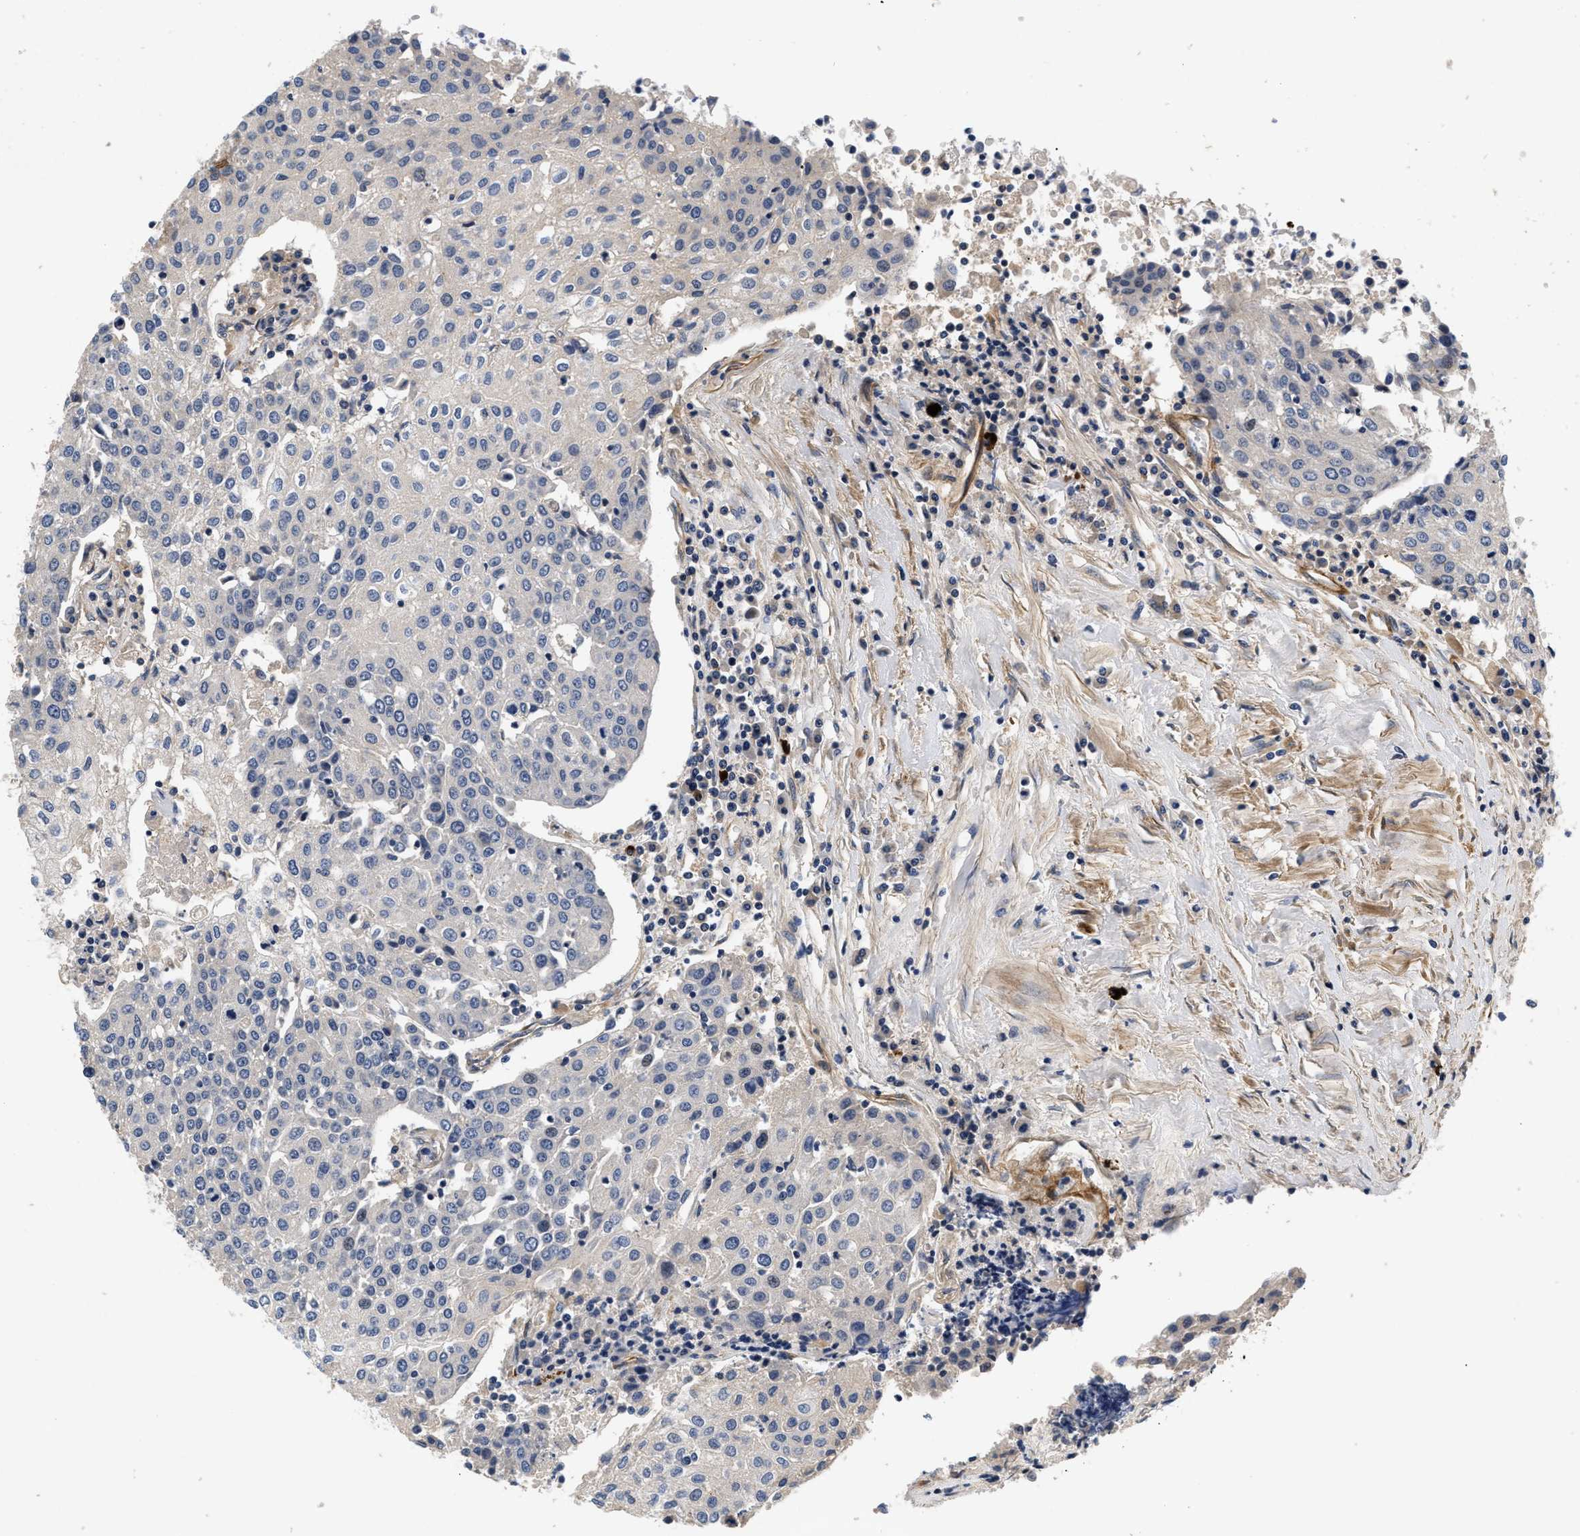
{"staining": {"intensity": "negative", "quantity": "none", "location": "none"}, "tissue": "urothelial cancer", "cell_type": "Tumor cells", "image_type": "cancer", "snomed": [{"axis": "morphology", "description": "Urothelial carcinoma, High grade"}, {"axis": "topography", "description": "Urinary bladder"}], "caption": "Immunohistochemical staining of human urothelial carcinoma (high-grade) displays no significant expression in tumor cells.", "gene": "NME6", "patient": {"sex": "female", "age": 85}}